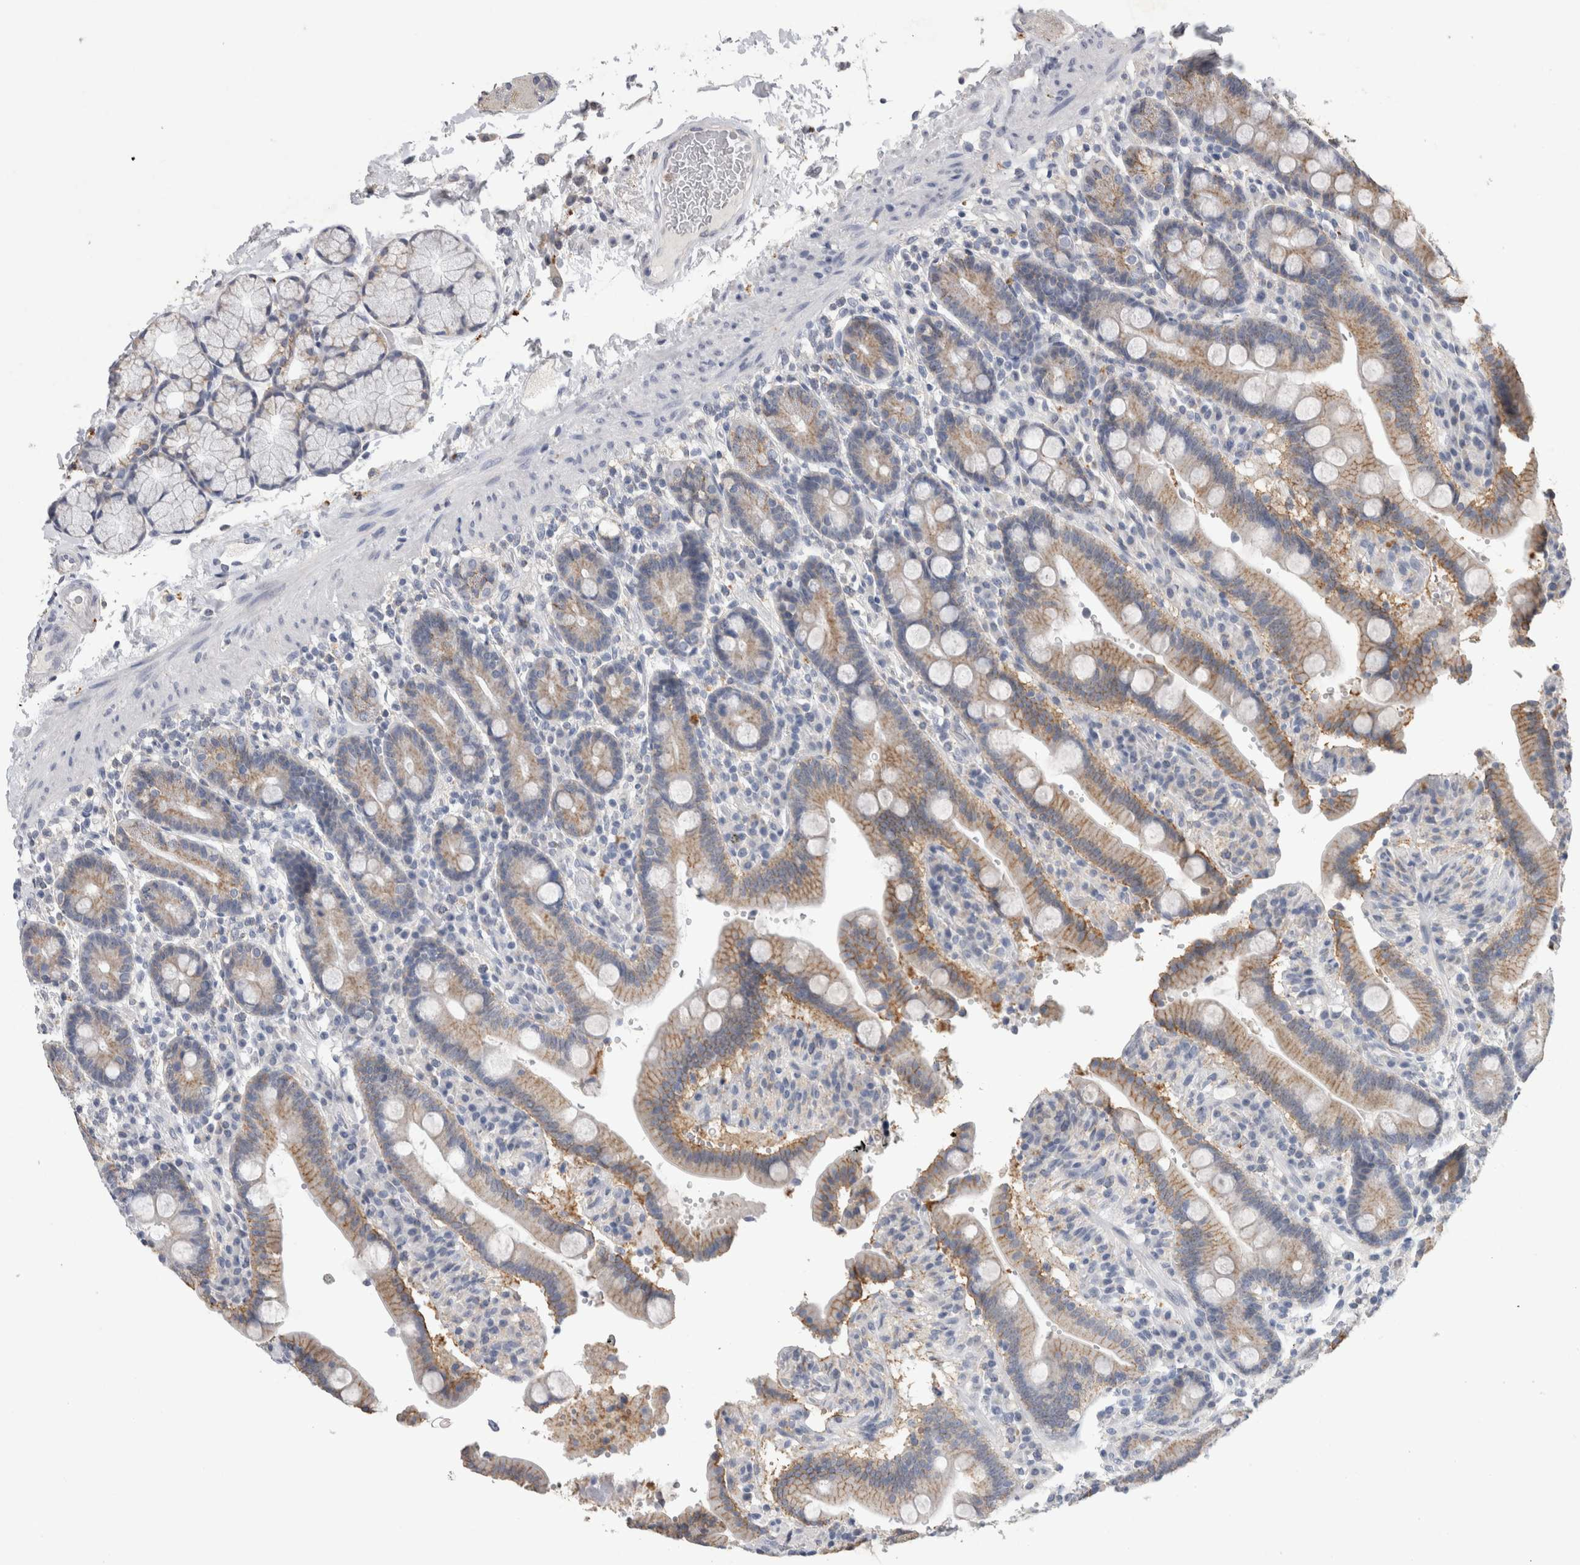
{"staining": {"intensity": "moderate", "quantity": ">75%", "location": "cytoplasmic/membranous"}, "tissue": "duodenum", "cell_type": "Glandular cells", "image_type": "normal", "snomed": [{"axis": "morphology", "description": "Normal tissue, NOS"}, {"axis": "topography", "description": "Small intestine, NOS"}], "caption": "Immunohistochemical staining of benign duodenum shows >75% levels of moderate cytoplasmic/membranous protein staining in about >75% of glandular cells. (Stains: DAB (3,3'-diaminobenzidine) in brown, nuclei in blue, Microscopy: brightfield microscopy at high magnification).", "gene": "CNTFR", "patient": {"sex": "female", "age": 71}}